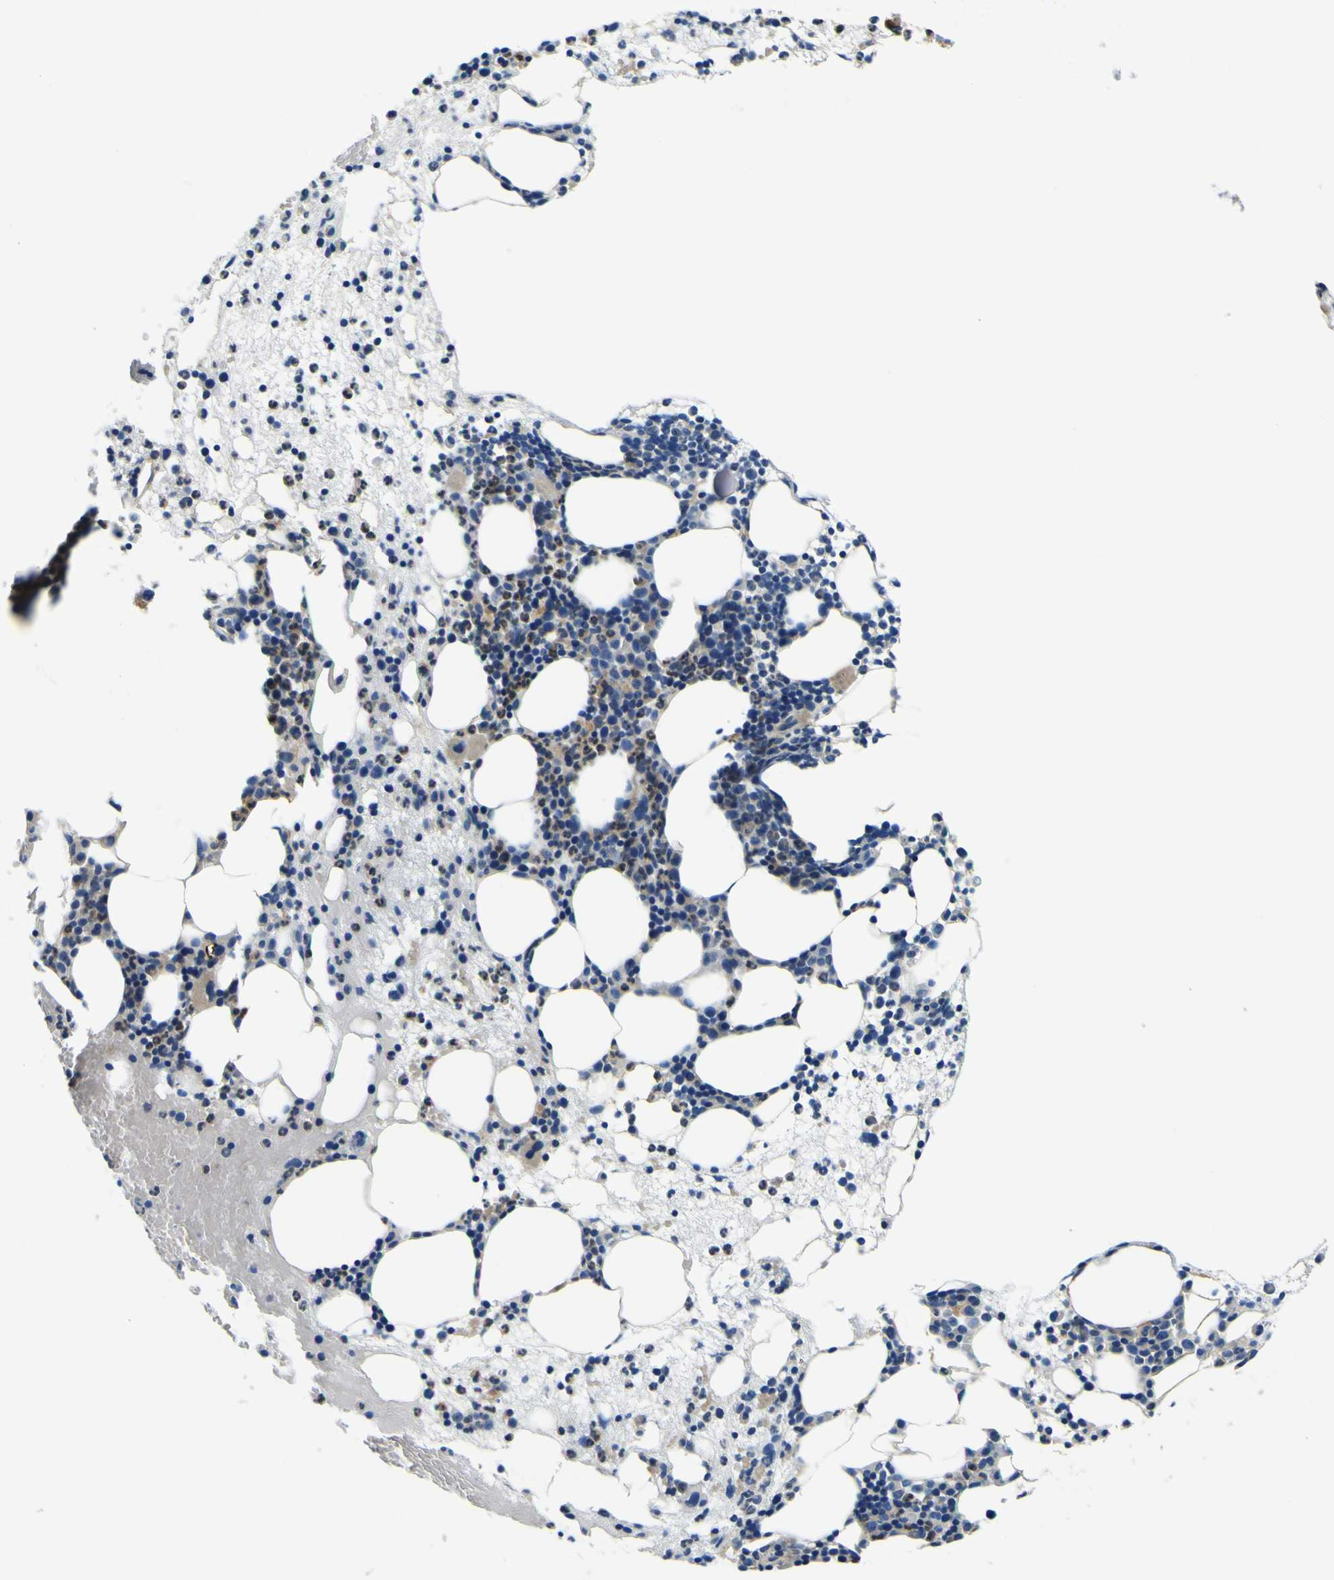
{"staining": {"intensity": "moderate", "quantity": "25%-75%", "location": "cytoplasmic/membranous"}, "tissue": "bone marrow", "cell_type": "Hematopoietic cells", "image_type": "normal", "snomed": [{"axis": "morphology", "description": "Normal tissue, NOS"}, {"axis": "morphology", "description": "Inflammation, NOS"}, {"axis": "topography", "description": "Bone marrow"}], "caption": "This photomicrograph demonstrates immunohistochemistry (IHC) staining of benign bone marrow, with medium moderate cytoplasmic/membranous staining in about 25%-75% of hematopoietic cells.", "gene": "CLSTN1", "patient": {"sex": "female", "age": 79}}